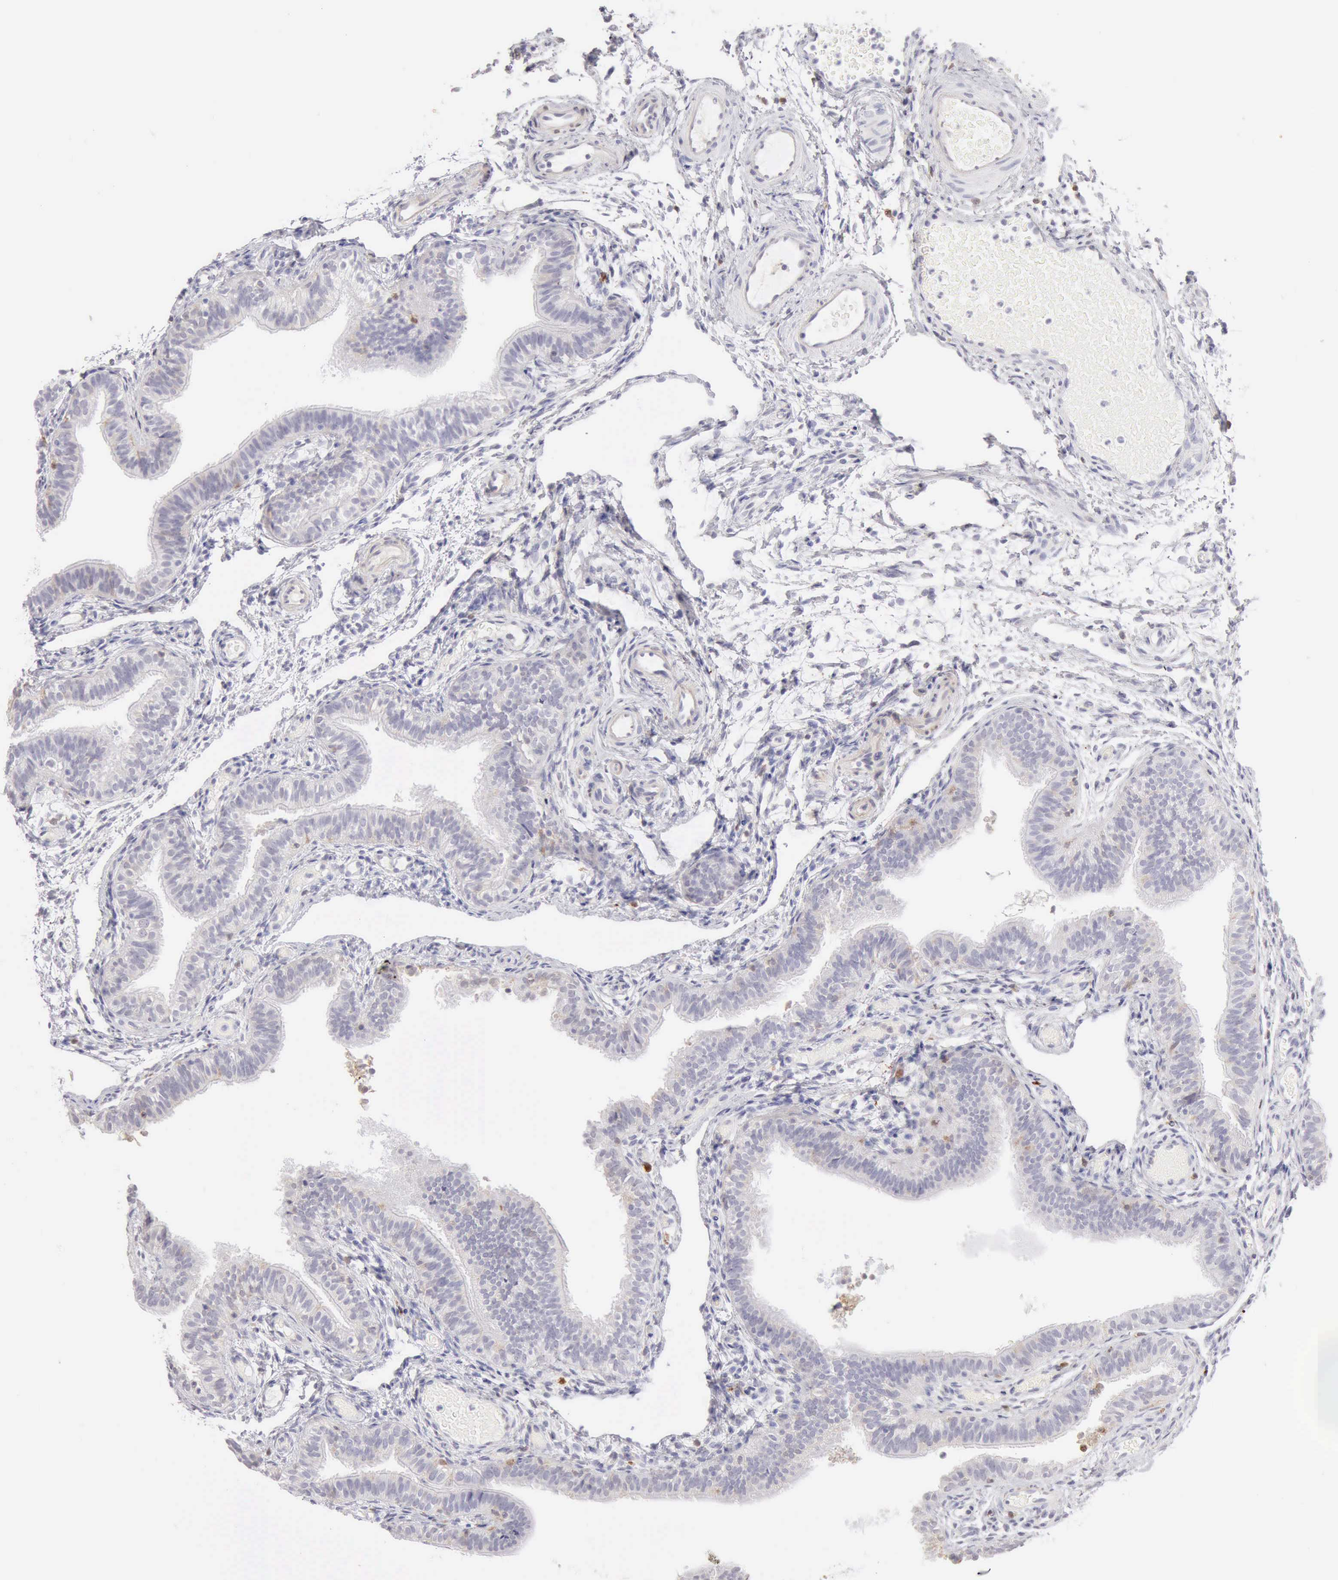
{"staining": {"intensity": "negative", "quantity": "none", "location": "none"}, "tissue": "fallopian tube", "cell_type": "Glandular cells", "image_type": "normal", "snomed": [{"axis": "morphology", "description": "Normal tissue, NOS"}, {"axis": "morphology", "description": "Dermoid, NOS"}, {"axis": "topography", "description": "Fallopian tube"}], "caption": "This is a histopathology image of IHC staining of benign fallopian tube, which shows no positivity in glandular cells.", "gene": "RNASE1", "patient": {"sex": "female", "age": 33}}